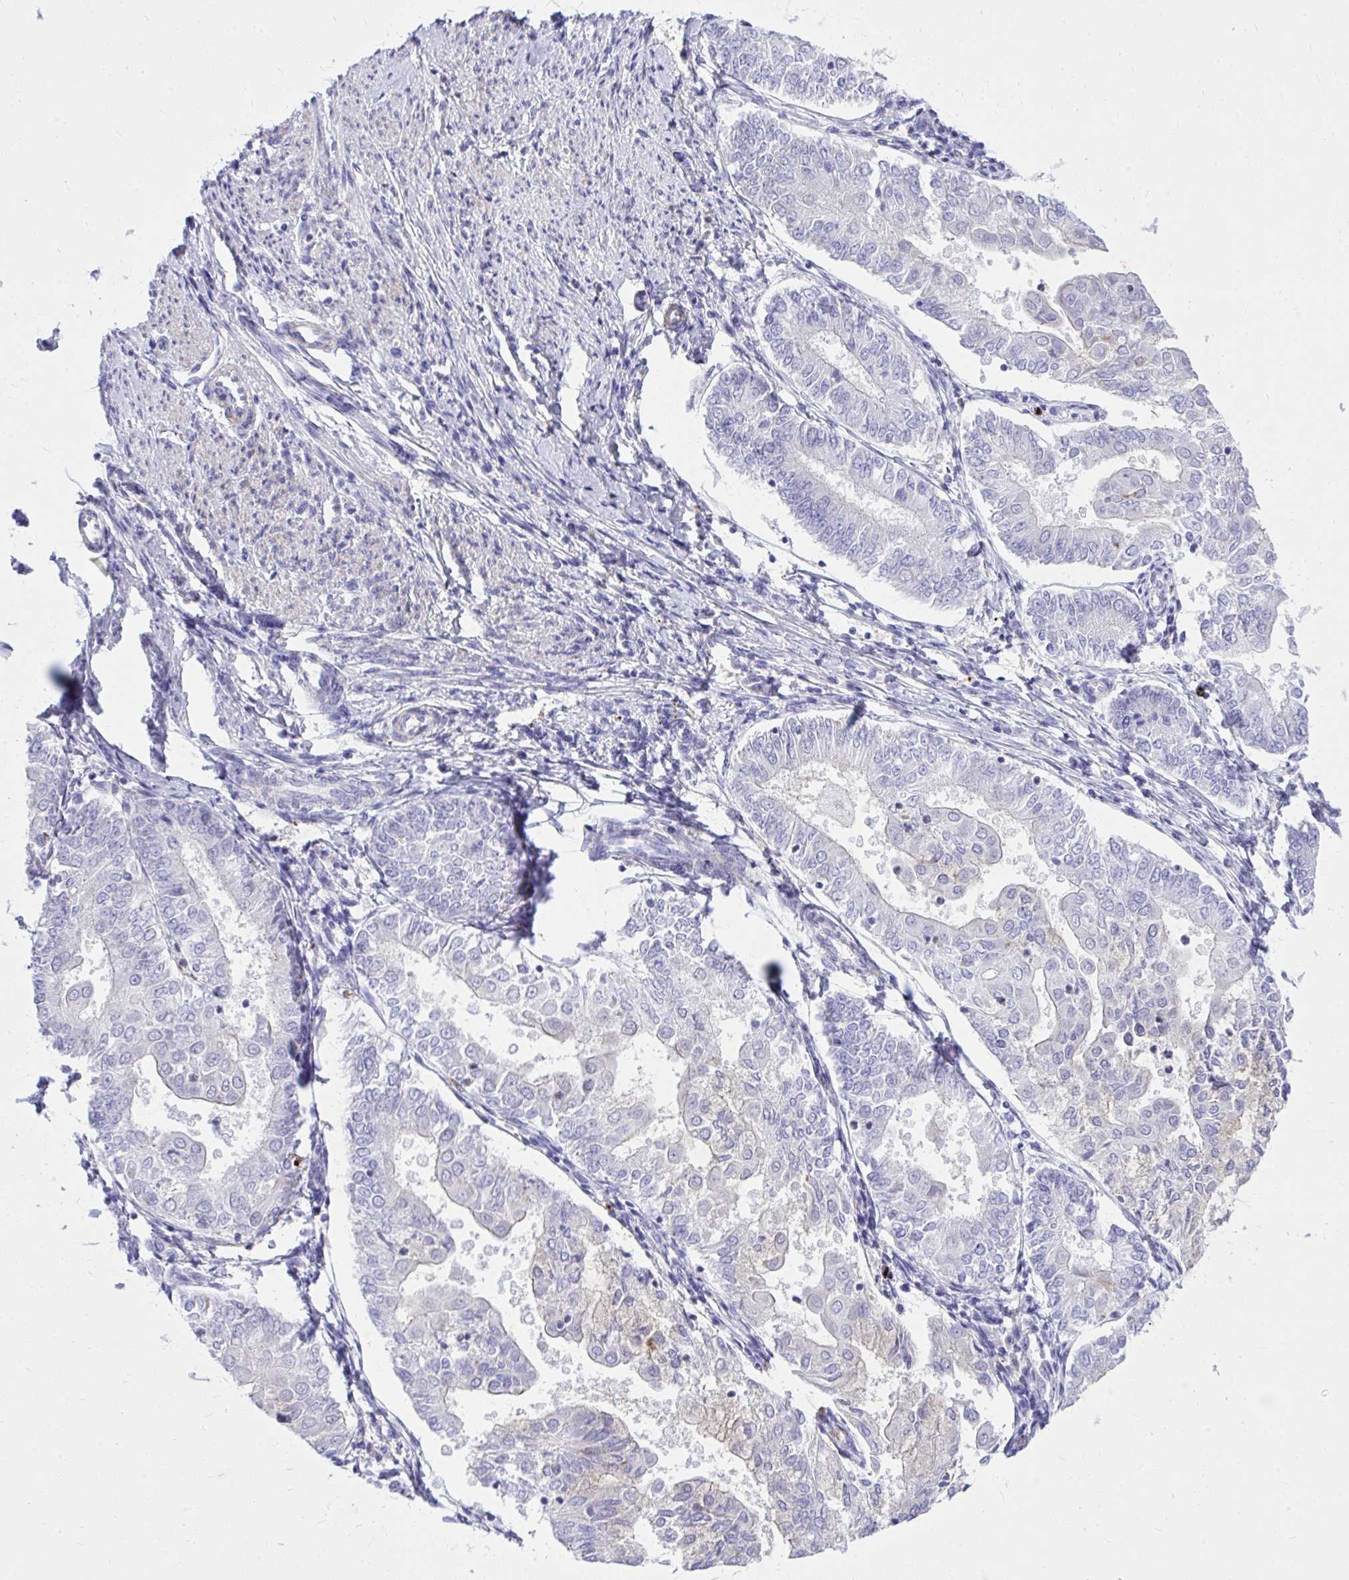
{"staining": {"intensity": "negative", "quantity": "none", "location": "none"}, "tissue": "endometrial cancer", "cell_type": "Tumor cells", "image_type": "cancer", "snomed": [{"axis": "morphology", "description": "Adenocarcinoma, NOS"}, {"axis": "topography", "description": "Endometrium"}], "caption": "Tumor cells show no significant staining in adenocarcinoma (endometrial).", "gene": "TP53I11", "patient": {"sex": "female", "age": 68}}